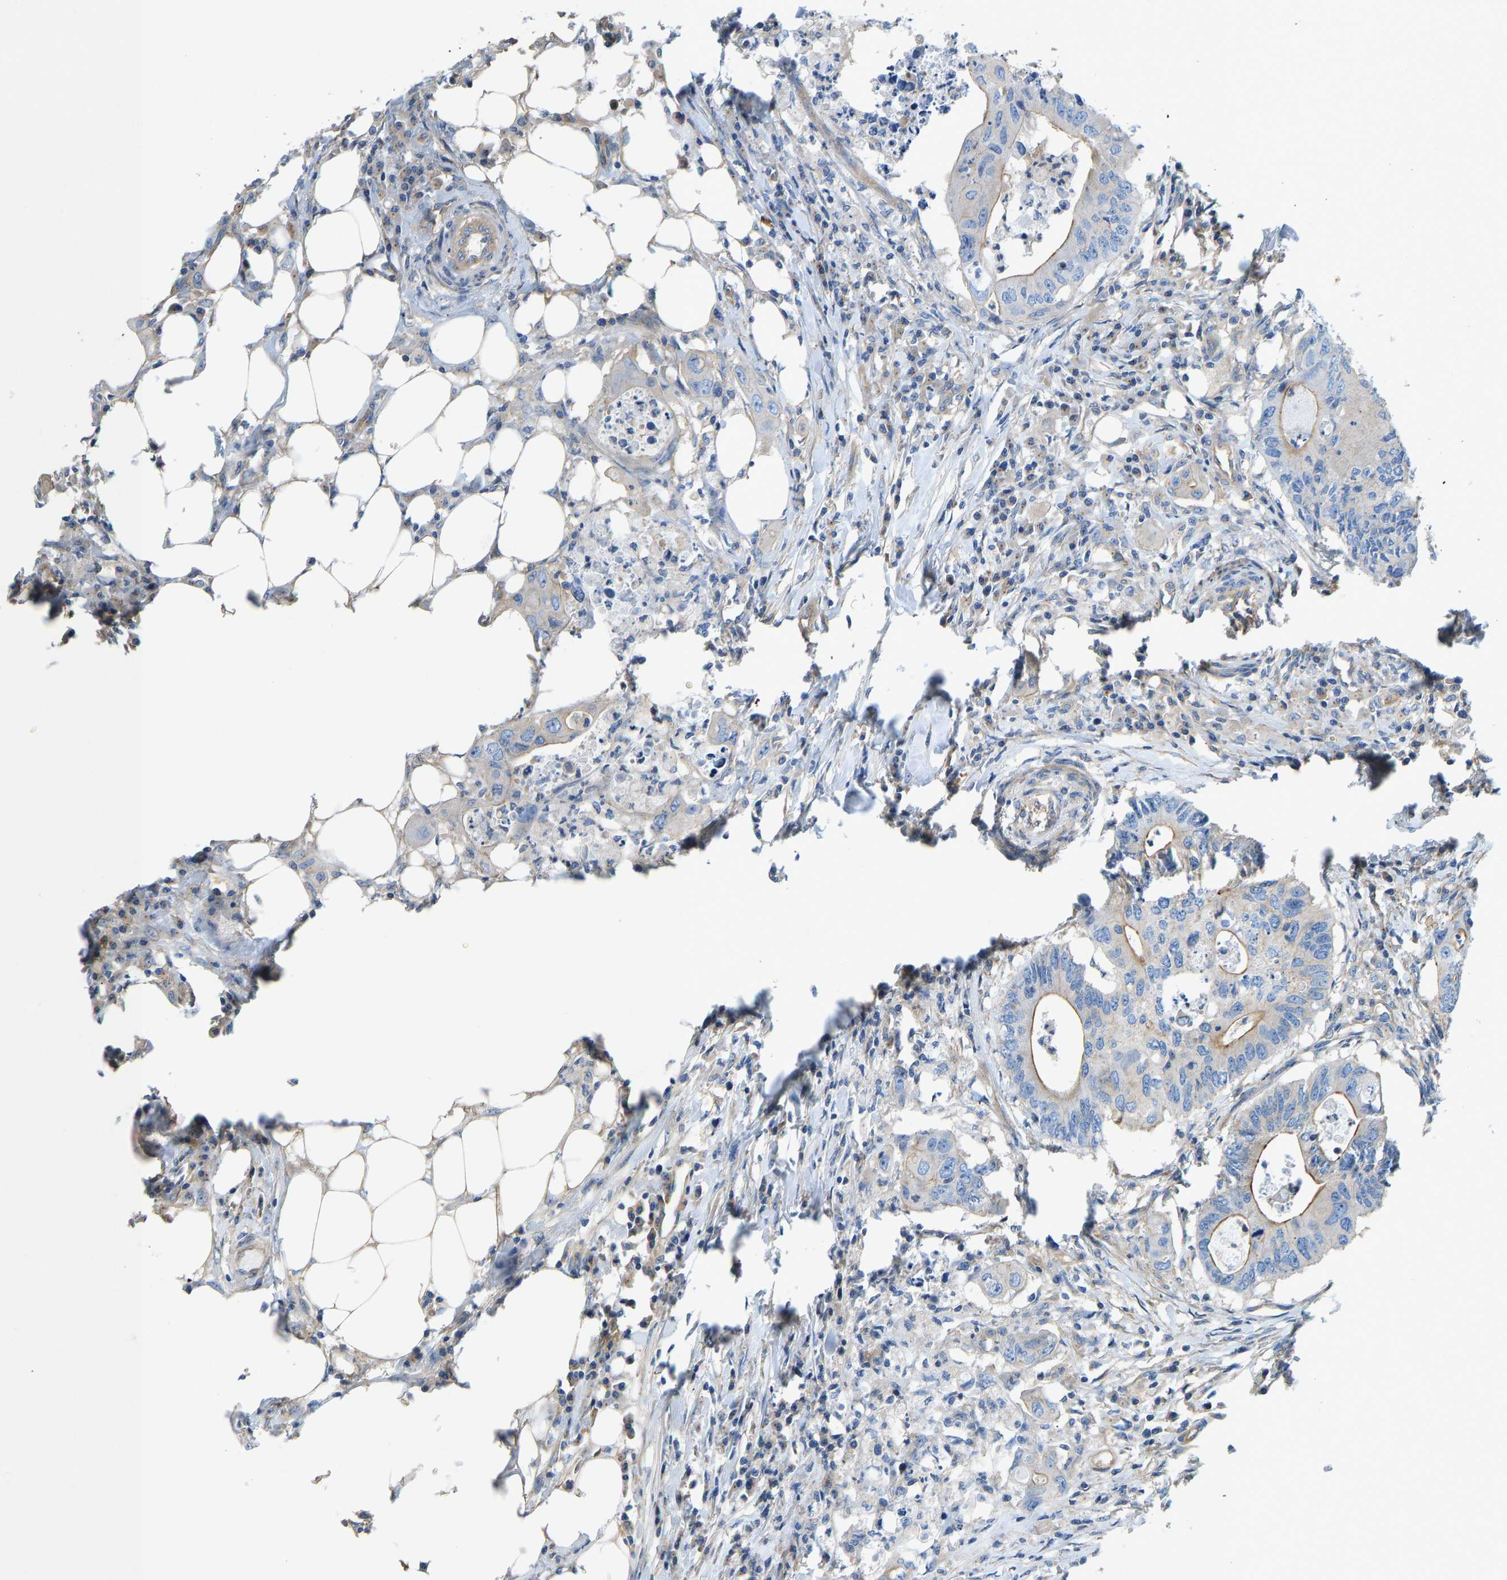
{"staining": {"intensity": "moderate", "quantity": "<25%", "location": "cytoplasmic/membranous"}, "tissue": "colorectal cancer", "cell_type": "Tumor cells", "image_type": "cancer", "snomed": [{"axis": "morphology", "description": "Adenocarcinoma, NOS"}, {"axis": "topography", "description": "Colon"}], "caption": "Protein staining of colorectal cancer (adenocarcinoma) tissue reveals moderate cytoplasmic/membranous expression in about <25% of tumor cells.", "gene": "CHAD", "patient": {"sex": "male", "age": 71}}